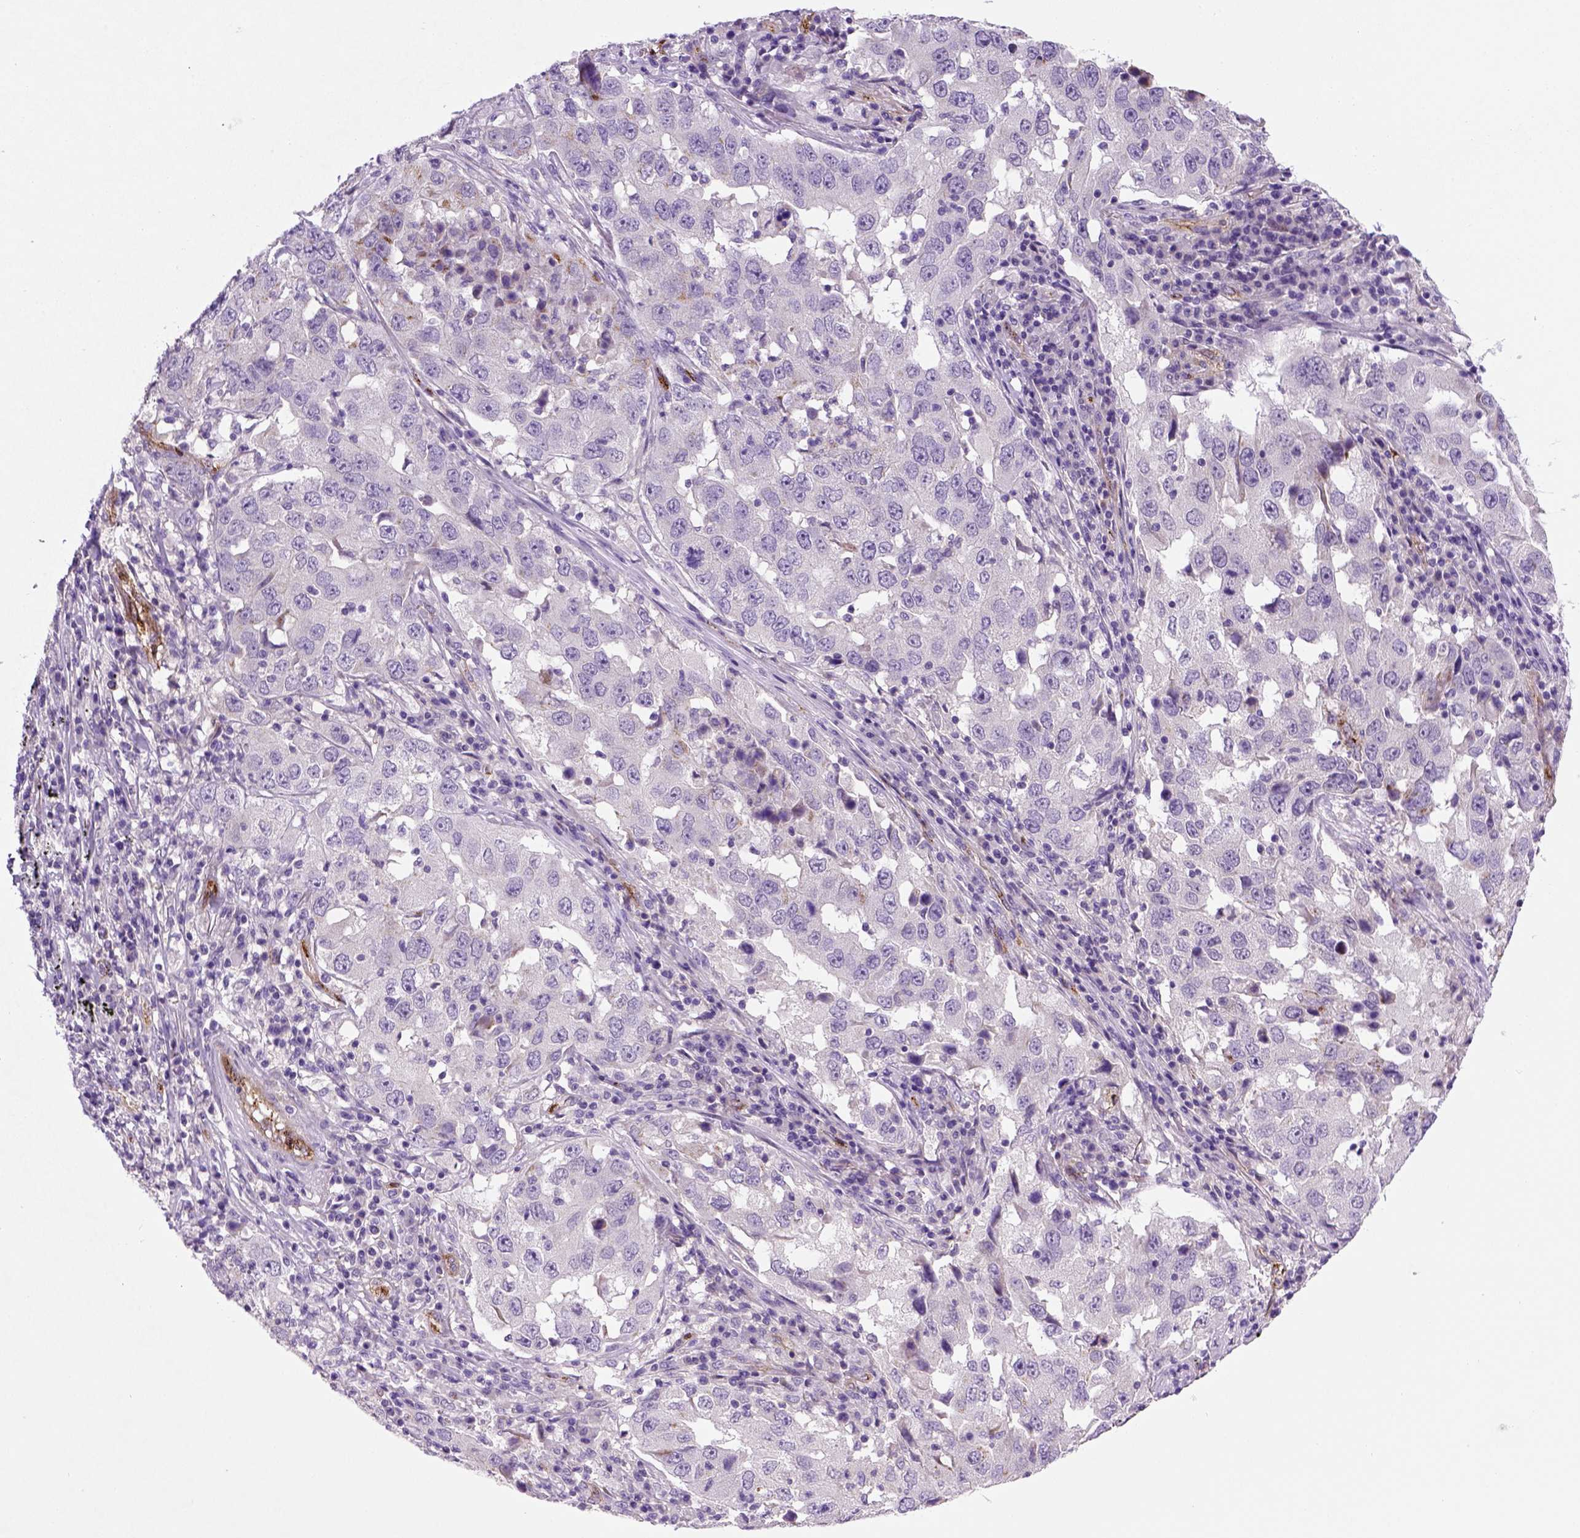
{"staining": {"intensity": "negative", "quantity": "none", "location": "none"}, "tissue": "lung cancer", "cell_type": "Tumor cells", "image_type": "cancer", "snomed": [{"axis": "morphology", "description": "Adenocarcinoma, NOS"}, {"axis": "topography", "description": "Lung"}], "caption": "DAB (3,3'-diaminobenzidine) immunohistochemical staining of adenocarcinoma (lung) displays no significant positivity in tumor cells.", "gene": "VWF", "patient": {"sex": "male", "age": 73}}